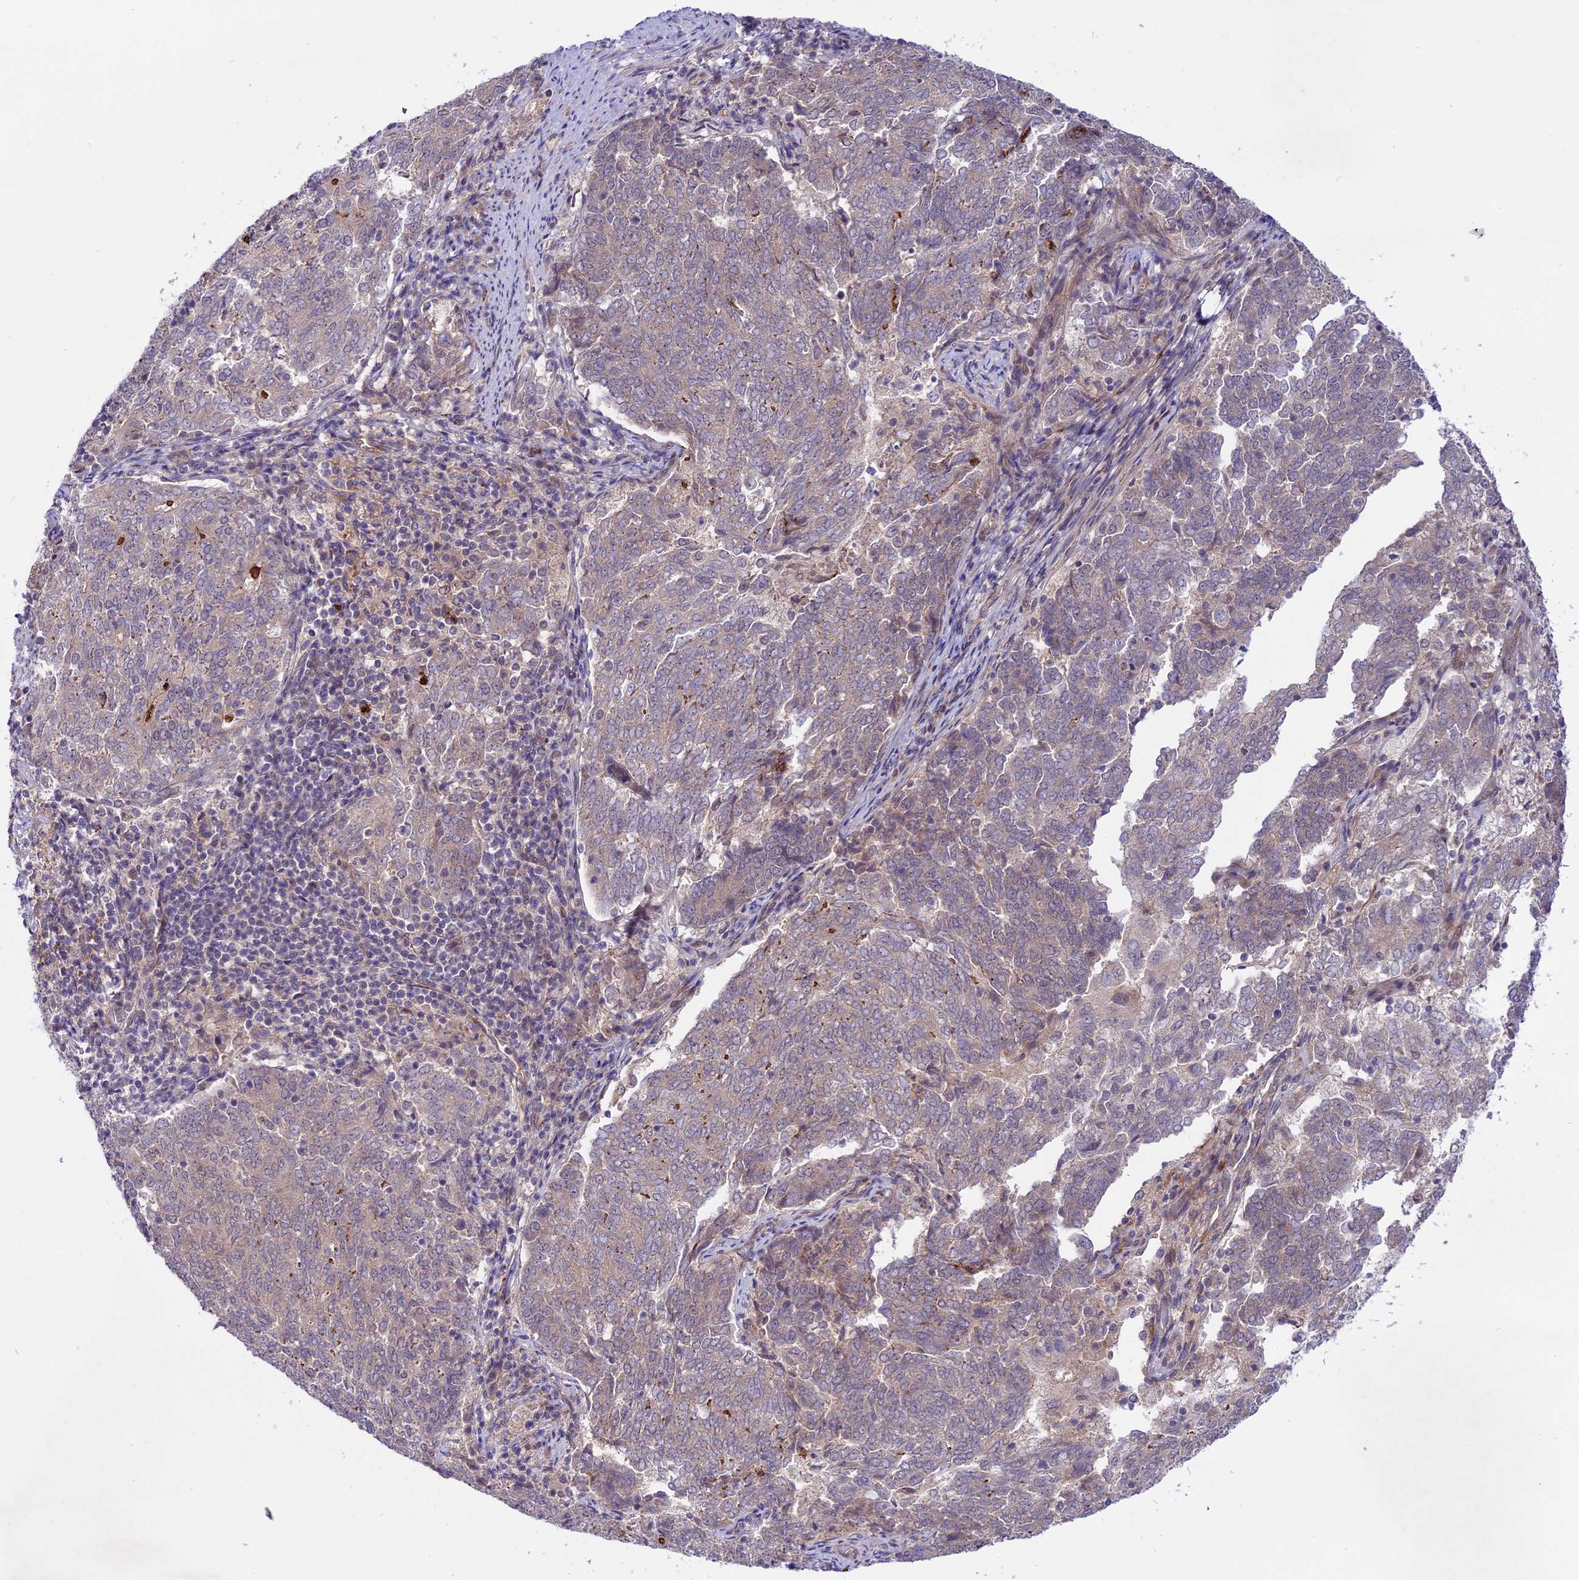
{"staining": {"intensity": "weak", "quantity": "25%-75%", "location": "cytoplasmic/membranous"}, "tissue": "endometrial cancer", "cell_type": "Tumor cells", "image_type": "cancer", "snomed": [{"axis": "morphology", "description": "Adenocarcinoma, NOS"}, {"axis": "topography", "description": "Endometrium"}], "caption": "Weak cytoplasmic/membranous staining for a protein is identified in approximately 25%-75% of tumor cells of endometrial cancer using immunohistochemistry (IHC).", "gene": "SPRED1", "patient": {"sex": "female", "age": 80}}